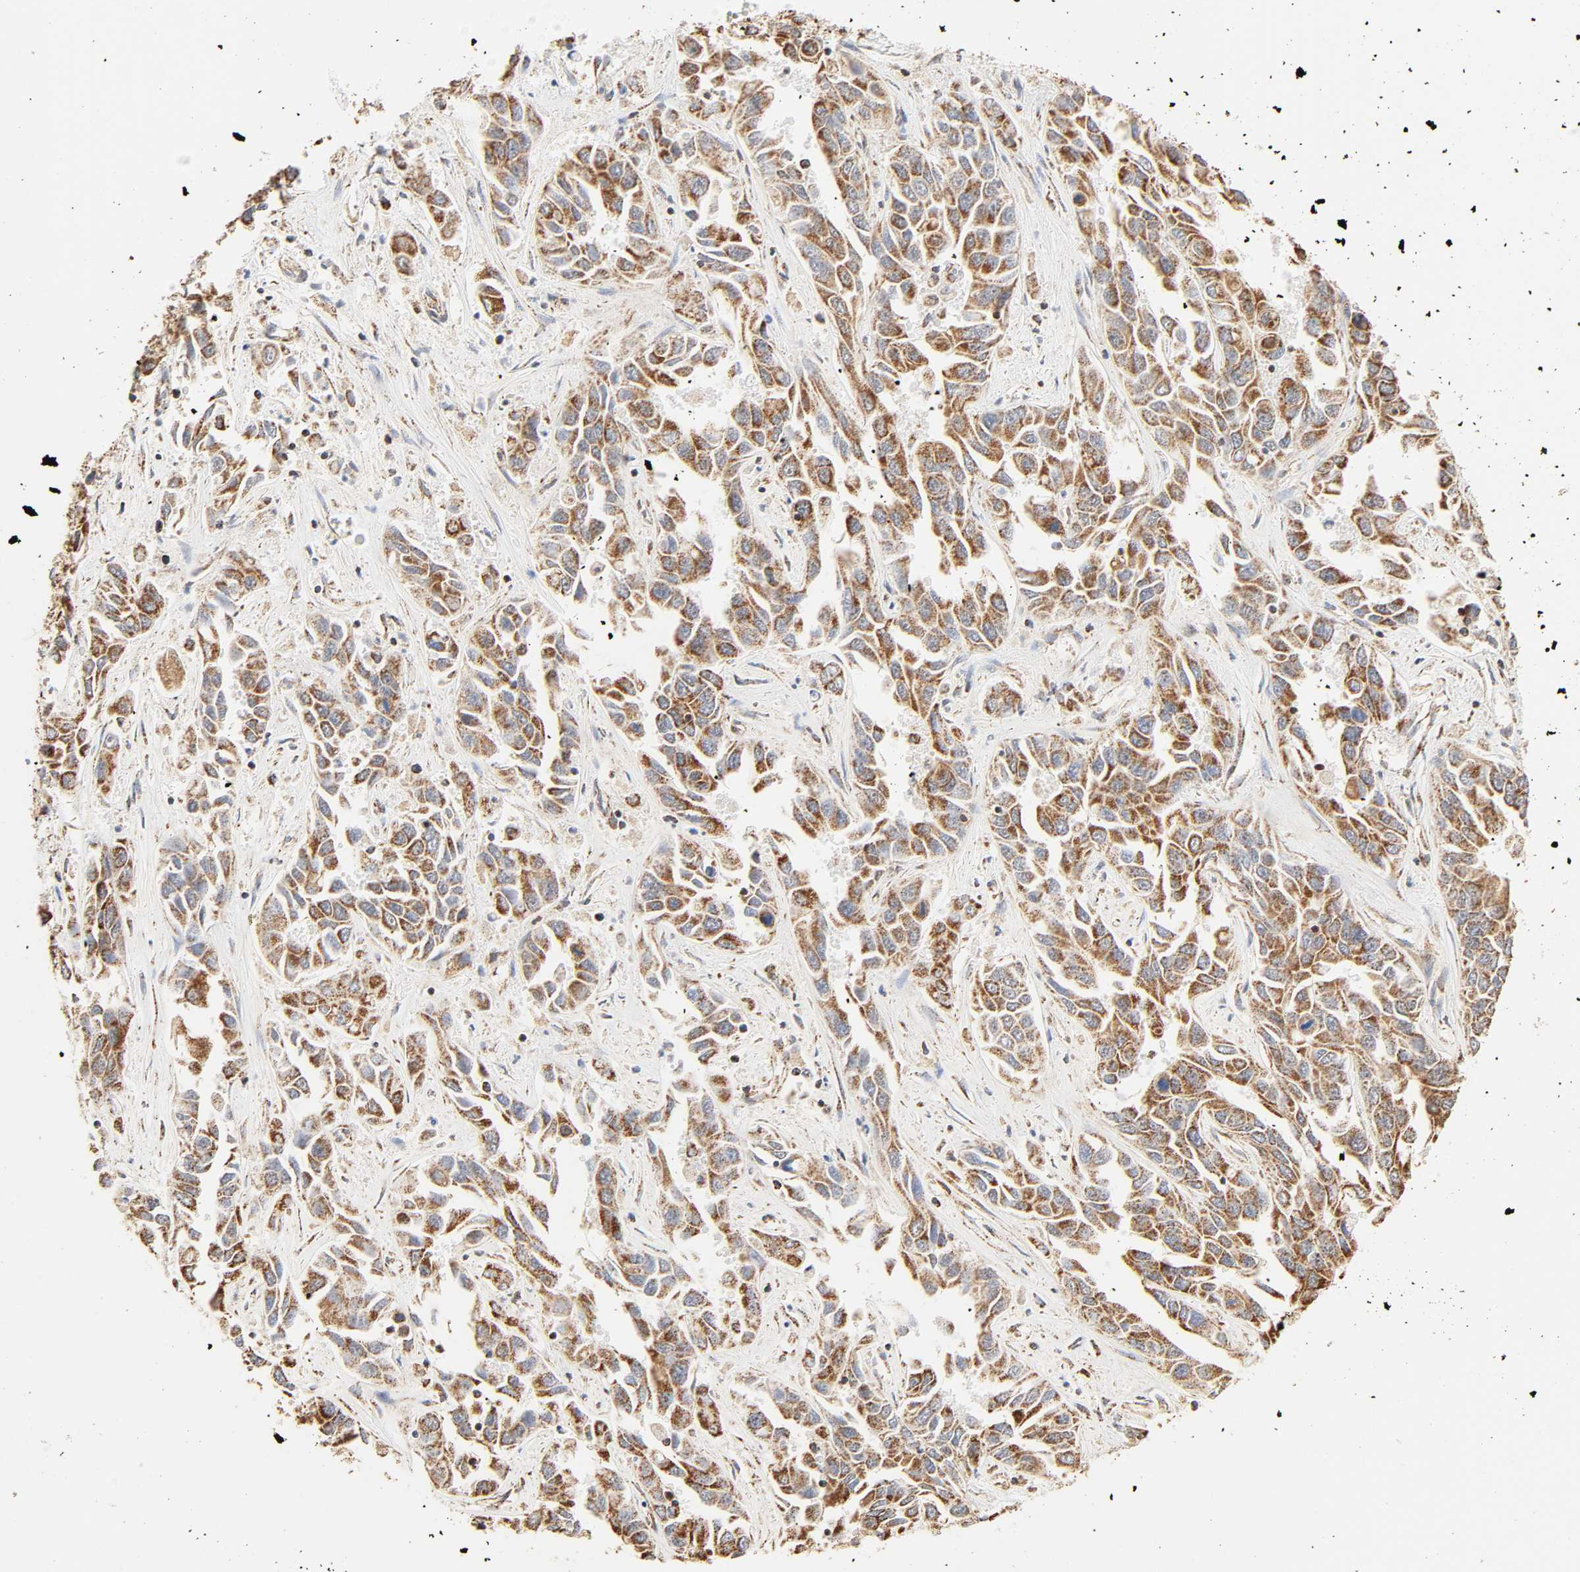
{"staining": {"intensity": "moderate", "quantity": ">75%", "location": "cytoplasmic/membranous"}, "tissue": "liver cancer", "cell_type": "Tumor cells", "image_type": "cancer", "snomed": [{"axis": "morphology", "description": "Cholangiocarcinoma"}, {"axis": "topography", "description": "Liver"}], "caption": "The photomicrograph exhibits immunohistochemical staining of liver cholangiocarcinoma. There is moderate cytoplasmic/membranous expression is present in about >75% of tumor cells.", "gene": "ZMAT5", "patient": {"sex": "female", "age": 52}}